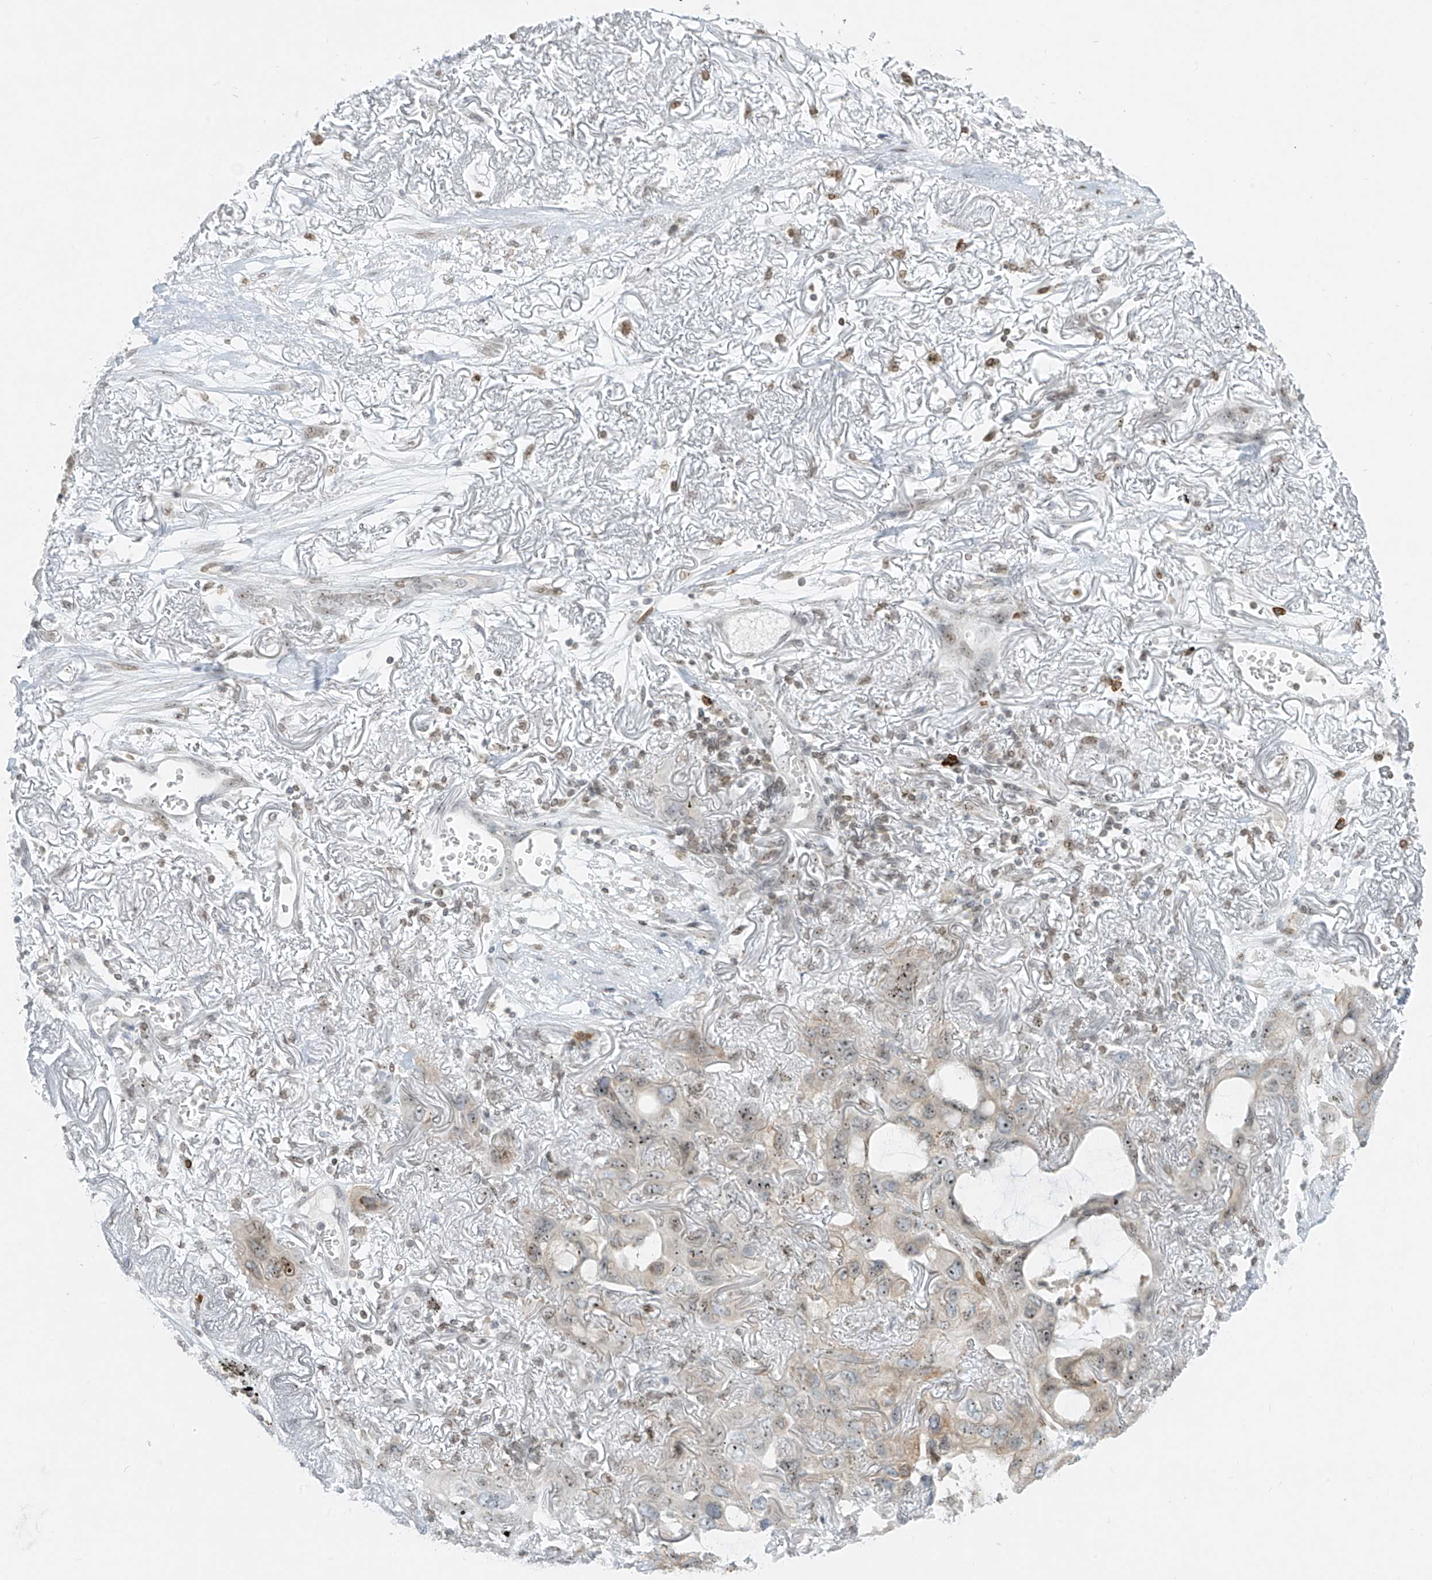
{"staining": {"intensity": "moderate", "quantity": "25%-75%", "location": "nuclear"}, "tissue": "lung cancer", "cell_type": "Tumor cells", "image_type": "cancer", "snomed": [{"axis": "morphology", "description": "Squamous cell carcinoma, NOS"}, {"axis": "topography", "description": "Lung"}], "caption": "The image displays immunohistochemical staining of lung squamous cell carcinoma. There is moderate nuclear positivity is identified in approximately 25%-75% of tumor cells.", "gene": "SAMD15", "patient": {"sex": "female", "age": 73}}